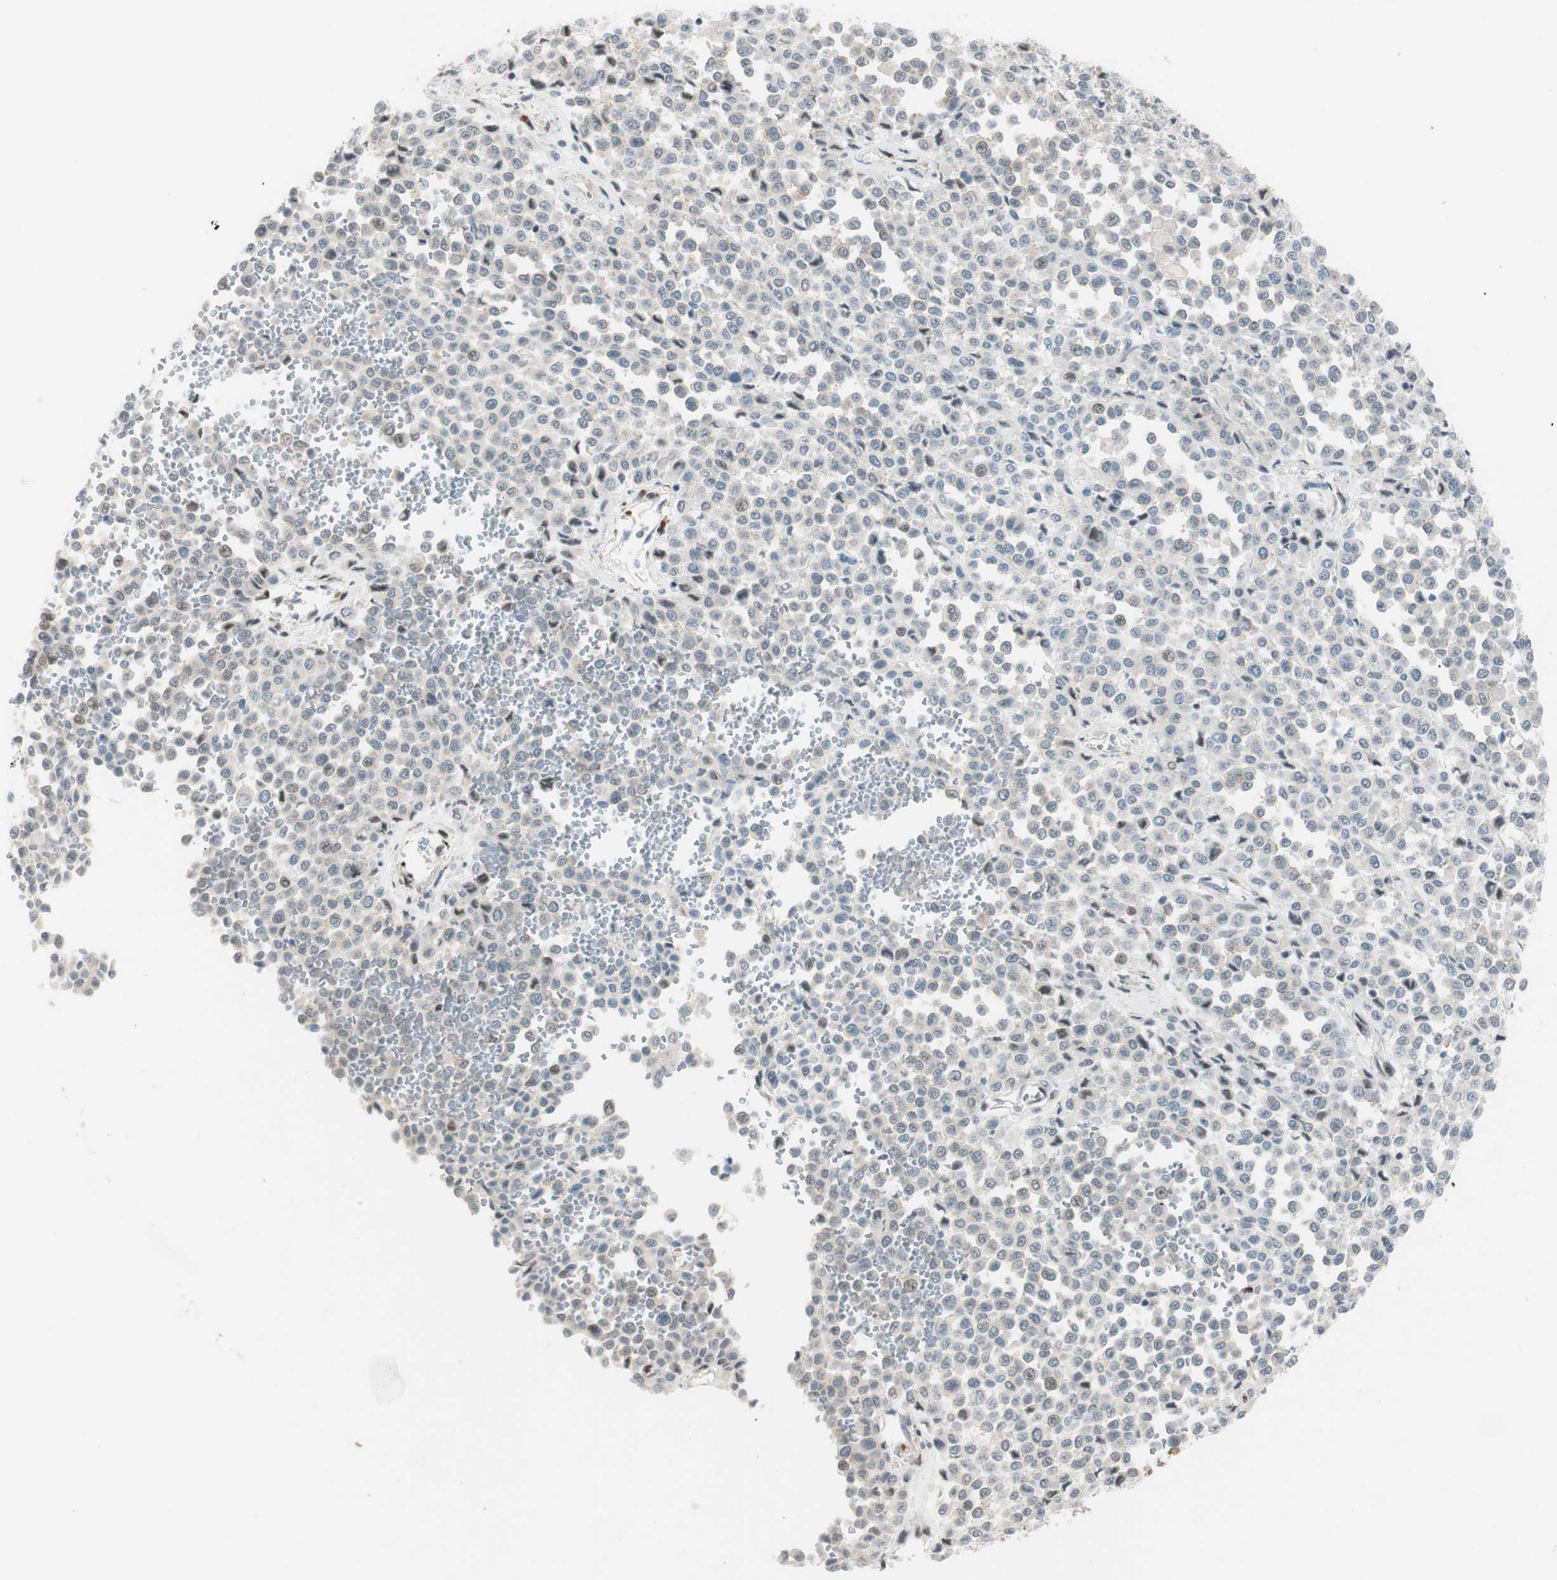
{"staining": {"intensity": "negative", "quantity": "none", "location": "none"}, "tissue": "melanoma", "cell_type": "Tumor cells", "image_type": "cancer", "snomed": [{"axis": "morphology", "description": "Malignant melanoma, Metastatic site"}, {"axis": "topography", "description": "Pancreas"}], "caption": "Immunohistochemistry (IHC) of melanoma shows no expression in tumor cells.", "gene": "B4GALNT1", "patient": {"sex": "female", "age": 30}}